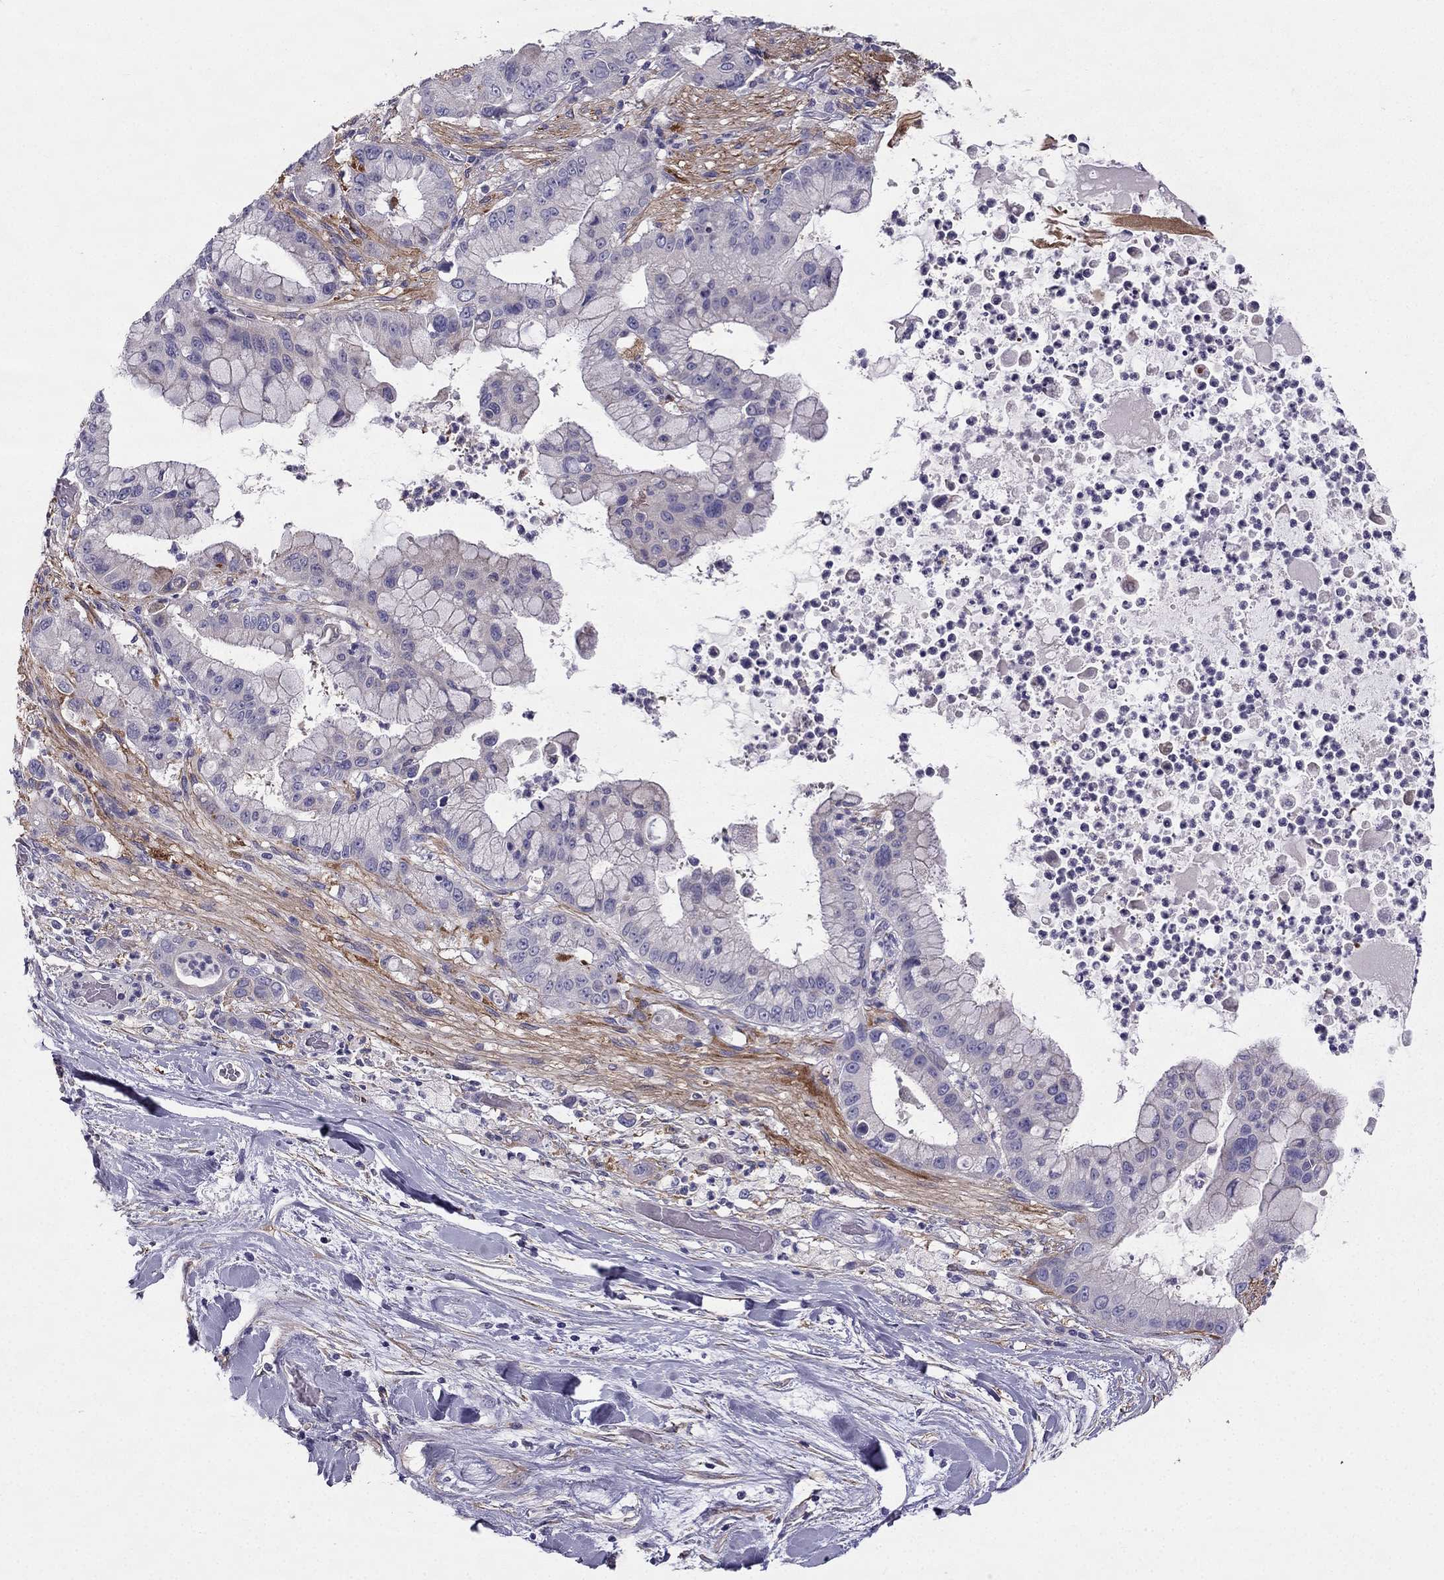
{"staining": {"intensity": "negative", "quantity": "none", "location": "none"}, "tissue": "liver cancer", "cell_type": "Tumor cells", "image_type": "cancer", "snomed": [{"axis": "morphology", "description": "Cholangiocarcinoma"}, {"axis": "topography", "description": "Liver"}], "caption": "A histopathology image of liver cholangiocarcinoma stained for a protein displays no brown staining in tumor cells. The staining is performed using DAB (3,3'-diaminobenzidine) brown chromogen with nuclei counter-stained in using hematoxylin.", "gene": "SYT5", "patient": {"sex": "female", "age": 54}}